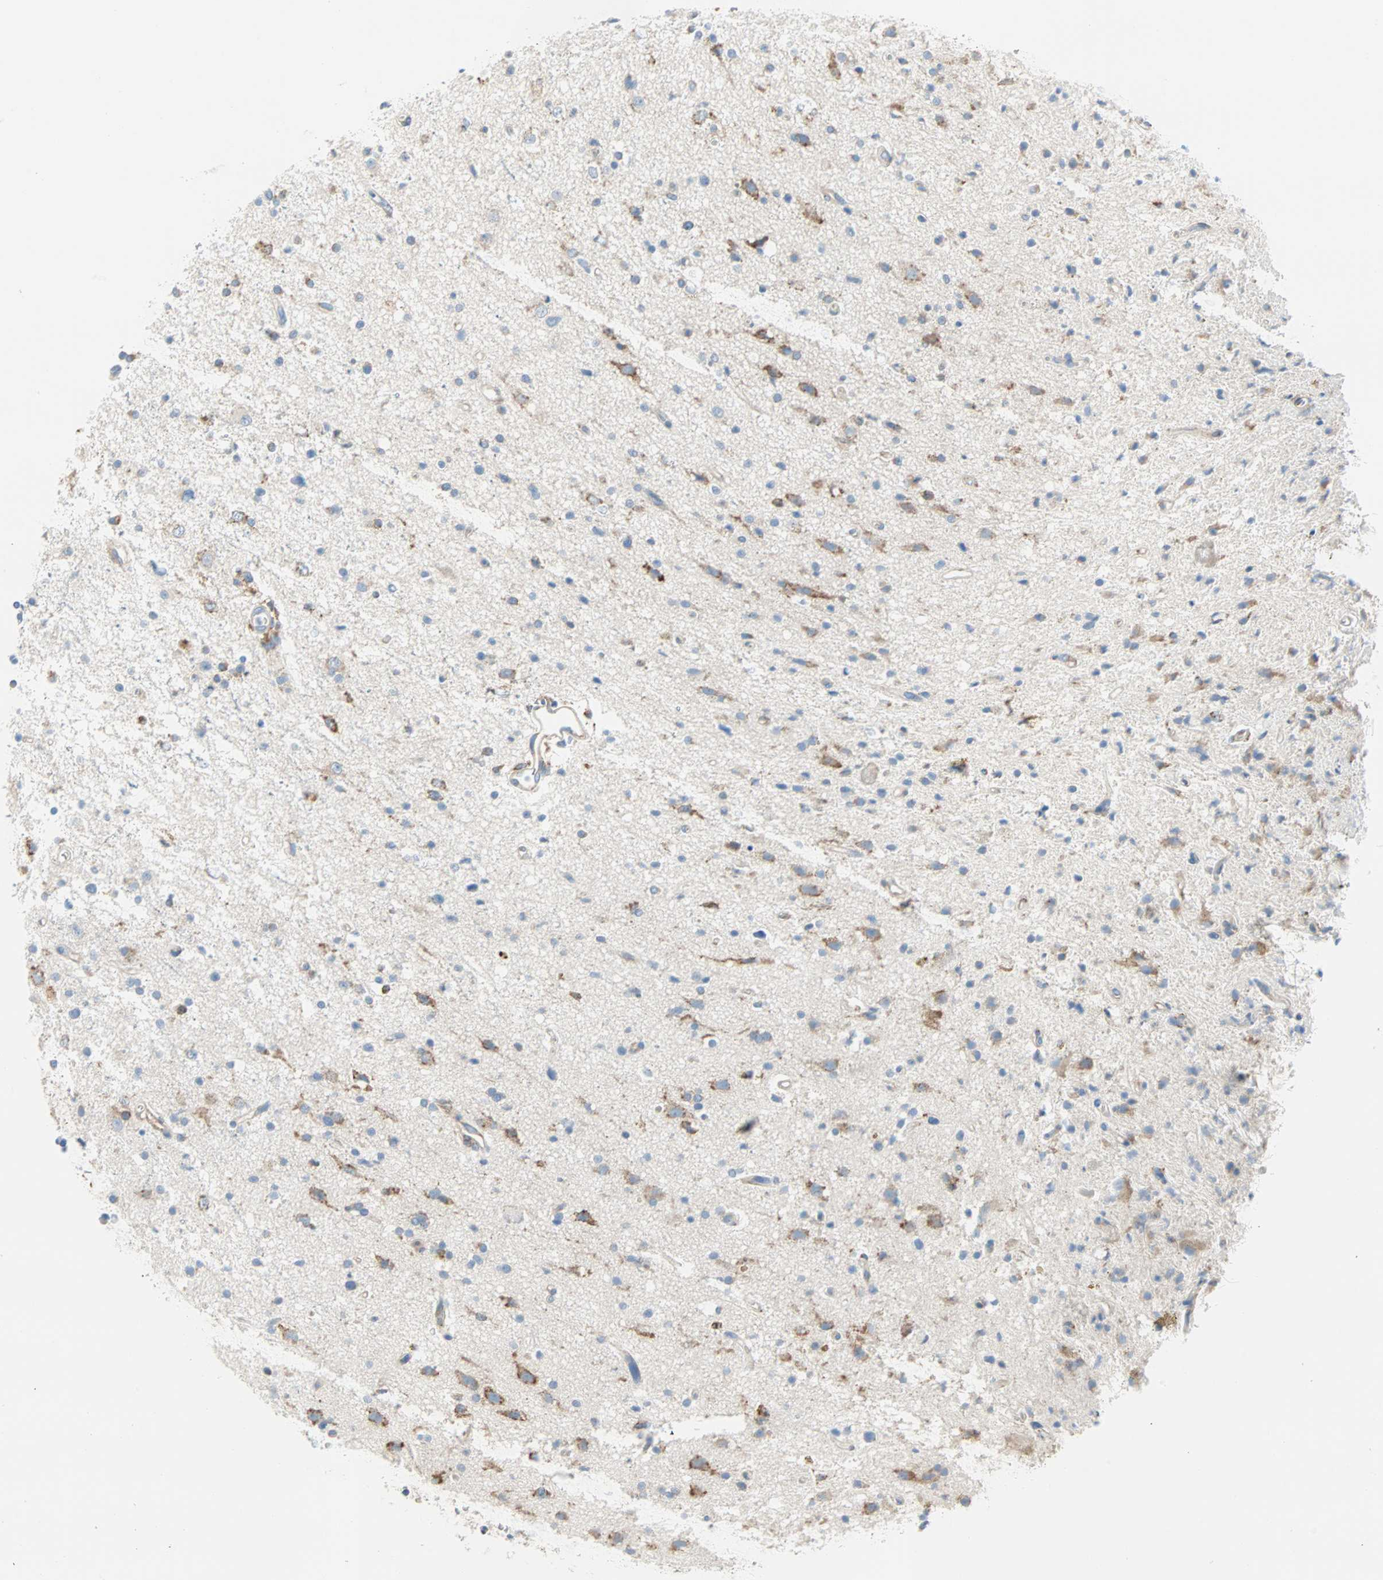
{"staining": {"intensity": "moderate", "quantity": "25%-75%", "location": "cytoplasmic/membranous"}, "tissue": "glioma", "cell_type": "Tumor cells", "image_type": "cancer", "snomed": [{"axis": "morphology", "description": "Glioma, malignant, High grade"}, {"axis": "topography", "description": "Brain"}], "caption": "IHC histopathology image of neoplastic tissue: glioma stained using immunohistochemistry (IHC) displays medium levels of moderate protein expression localized specifically in the cytoplasmic/membranous of tumor cells, appearing as a cytoplasmic/membranous brown color.", "gene": "PLCXD1", "patient": {"sex": "male", "age": 33}}